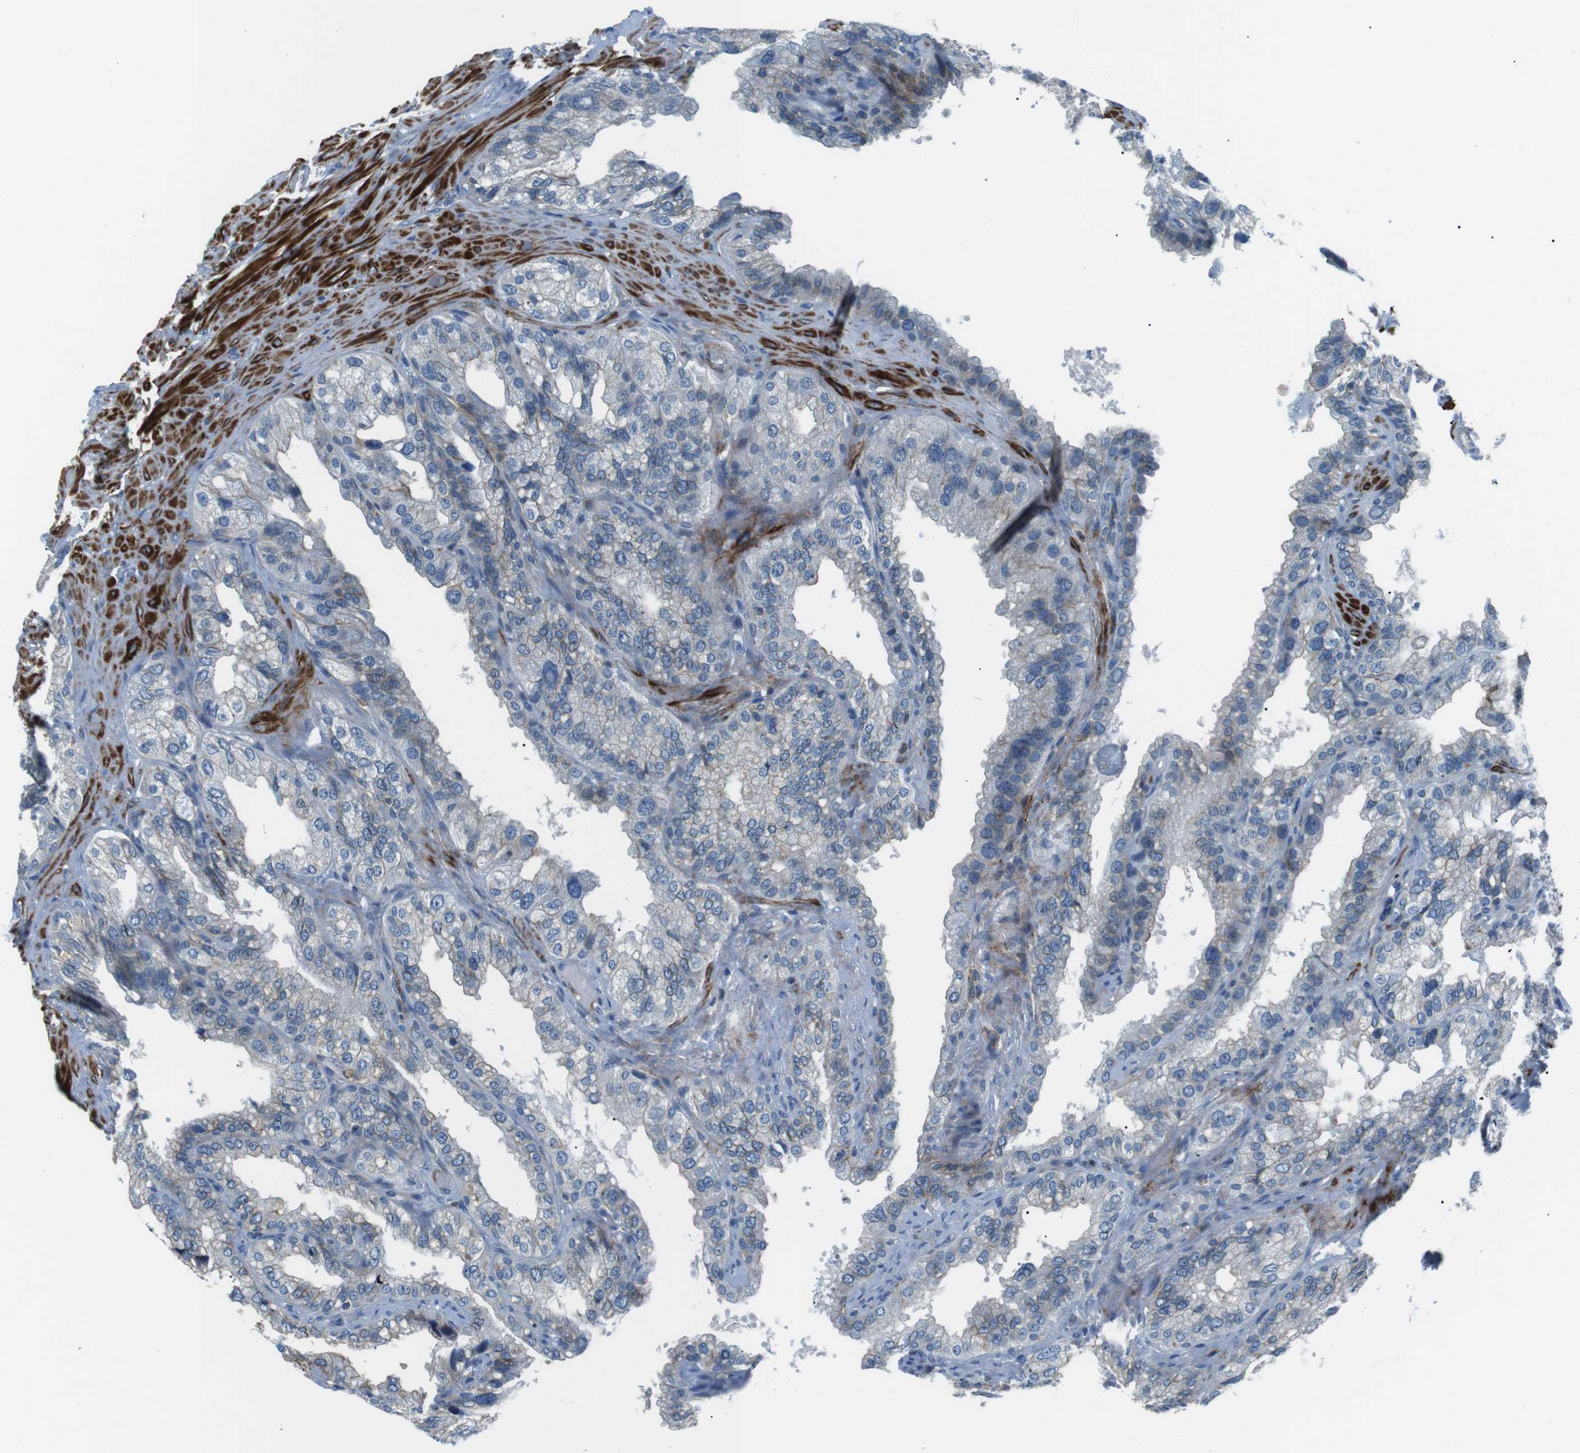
{"staining": {"intensity": "negative", "quantity": "none", "location": "none"}, "tissue": "seminal vesicle", "cell_type": "Glandular cells", "image_type": "normal", "snomed": [{"axis": "morphology", "description": "Normal tissue, NOS"}, {"axis": "topography", "description": "Seminal veicle"}], "caption": "DAB immunohistochemical staining of unremarkable human seminal vesicle demonstrates no significant staining in glandular cells. The staining is performed using DAB (3,3'-diaminobenzidine) brown chromogen with nuclei counter-stained in using hematoxylin.", "gene": "ARVCF", "patient": {"sex": "male", "age": 68}}